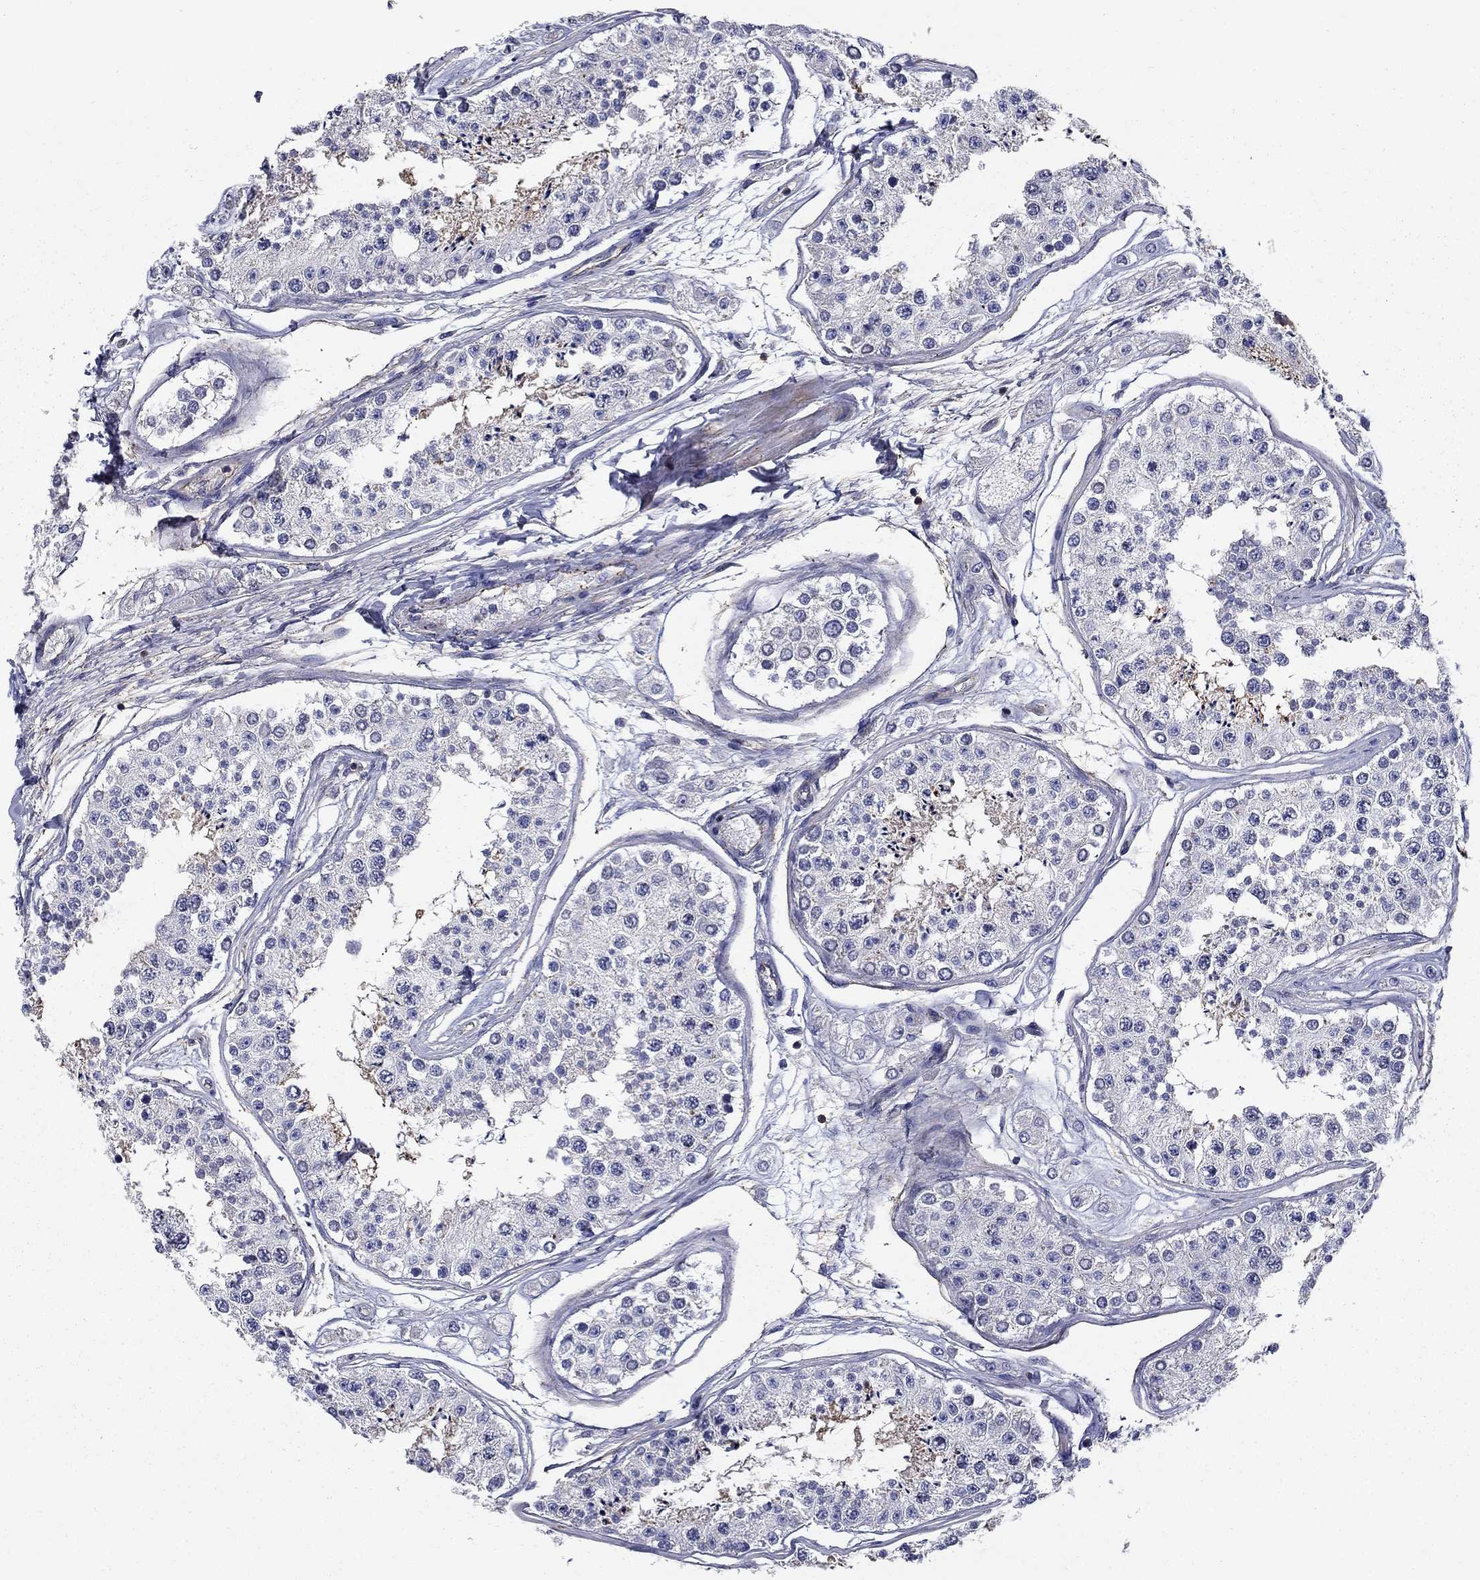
{"staining": {"intensity": "moderate", "quantity": "<25%", "location": "cytoplasmic/membranous"}, "tissue": "testis", "cell_type": "Cells in seminiferous ducts", "image_type": "normal", "snomed": [{"axis": "morphology", "description": "Normal tissue, NOS"}, {"axis": "topography", "description": "Testis"}], "caption": "DAB immunohistochemical staining of benign human testis demonstrates moderate cytoplasmic/membranous protein expression in about <25% of cells in seminiferous ducts.", "gene": "SIT1", "patient": {"sex": "male", "age": 25}}